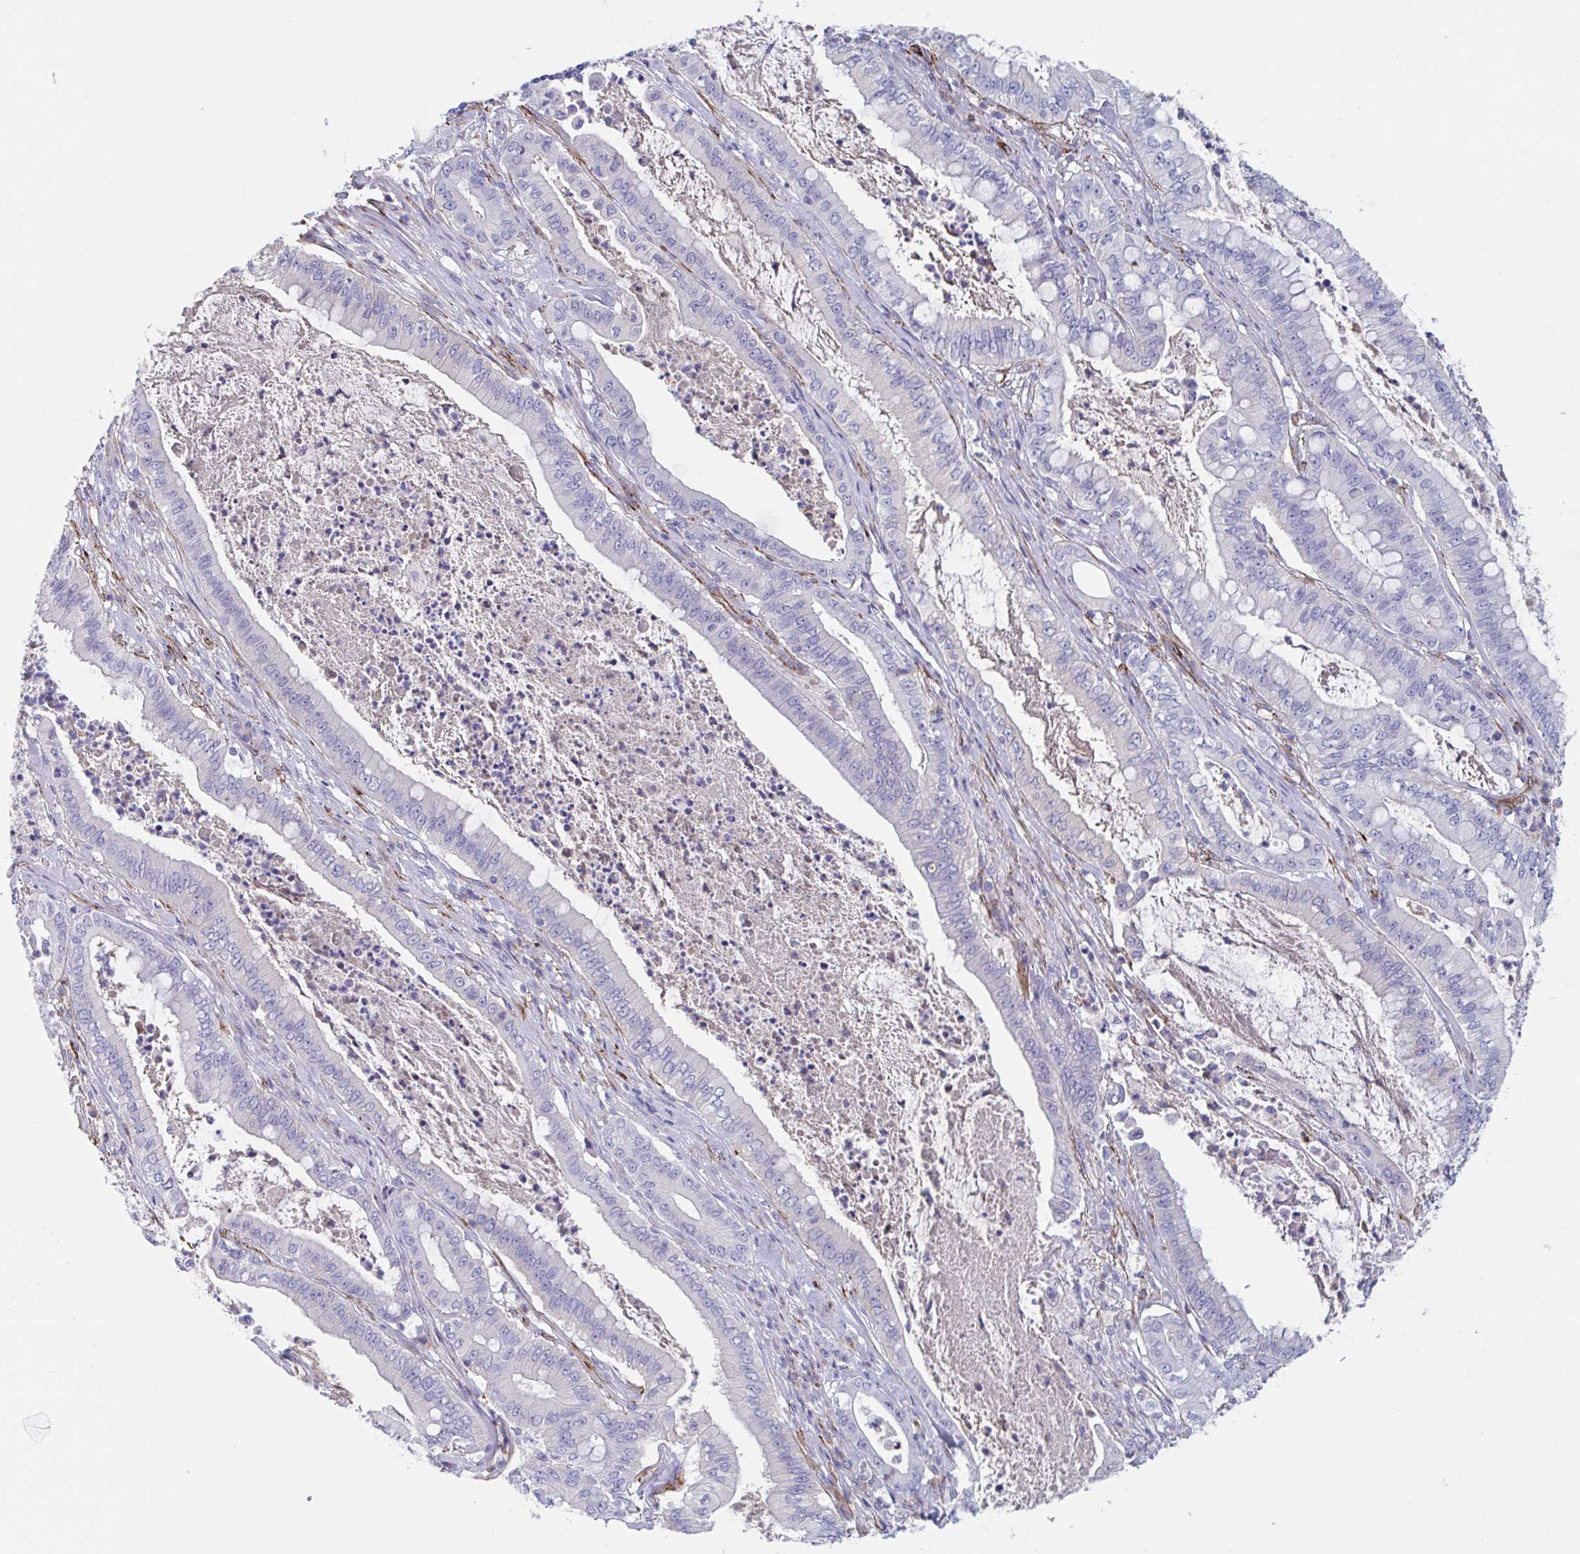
{"staining": {"intensity": "negative", "quantity": "none", "location": "none"}, "tissue": "pancreatic cancer", "cell_type": "Tumor cells", "image_type": "cancer", "snomed": [{"axis": "morphology", "description": "Adenocarcinoma, NOS"}, {"axis": "topography", "description": "Pancreas"}], "caption": "IHC histopathology image of human pancreatic adenocarcinoma stained for a protein (brown), which reveals no positivity in tumor cells.", "gene": "ZNHIT2", "patient": {"sex": "male", "age": 71}}